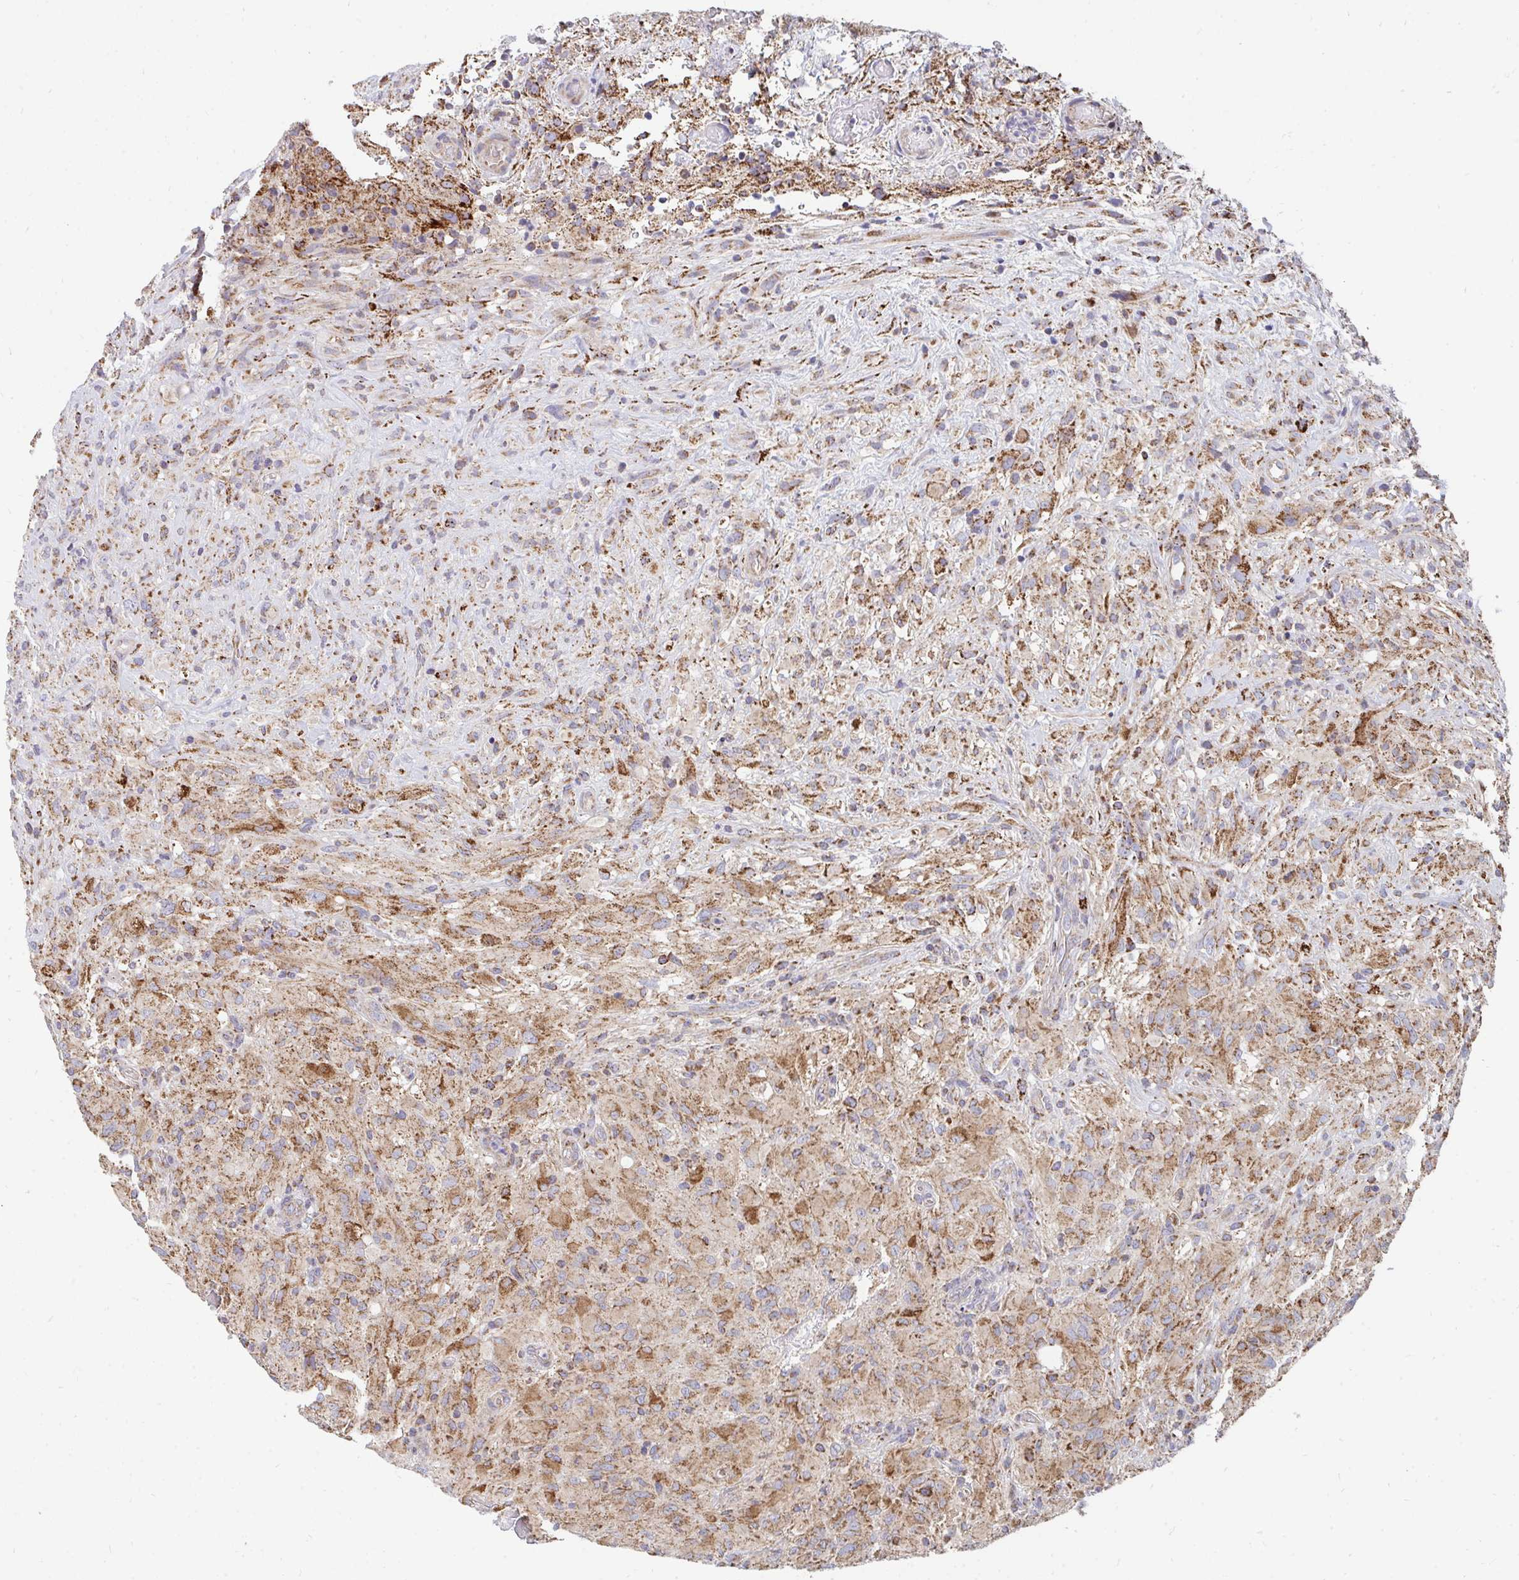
{"staining": {"intensity": "moderate", "quantity": "25%-75%", "location": "cytoplasmic/membranous"}, "tissue": "glioma", "cell_type": "Tumor cells", "image_type": "cancer", "snomed": [{"axis": "morphology", "description": "Glioma, malignant, High grade"}, {"axis": "topography", "description": "Brain"}], "caption": "Brown immunohistochemical staining in human glioma exhibits moderate cytoplasmic/membranous staining in about 25%-75% of tumor cells.", "gene": "PC", "patient": {"sex": "male", "age": 71}}